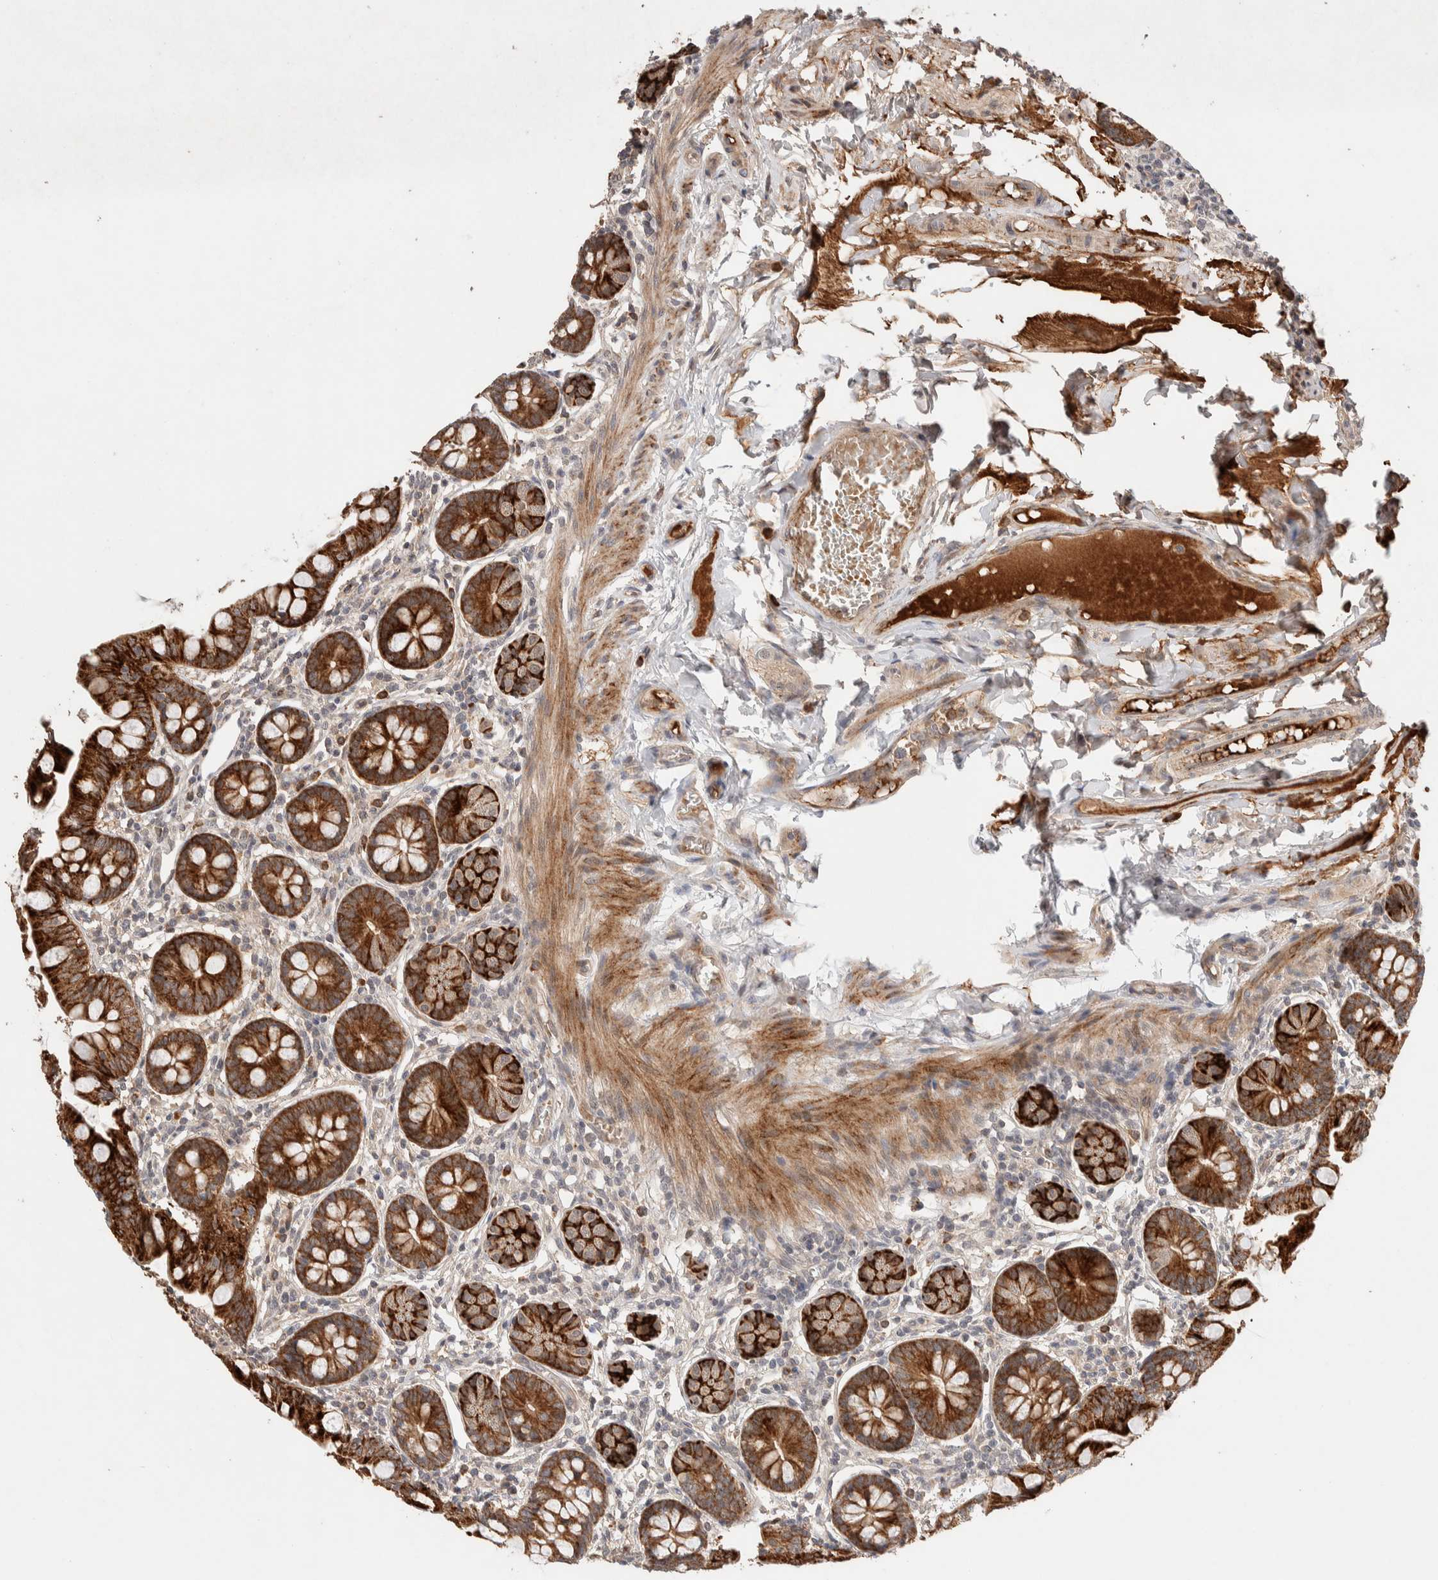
{"staining": {"intensity": "strong", "quantity": ">75%", "location": "cytoplasmic/membranous"}, "tissue": "small intestine", "cell_type": "Glandular cells", "image_type": "normal", "snomed": [{"axis": "morphology", "description": "Normal tissue, NOS"}, {"axis": "topography", "description": "Small intestine"}], "caption": "This photomicrograph displays normal small intestine stained with IHC to label a protein in brown. The cytoplasmic/membranous of glandular cells show strong positivity for the protein. Nuclei are counter-stained blue.", "gene": "CASK", "patient": {"sex": "male", "age": 7}}